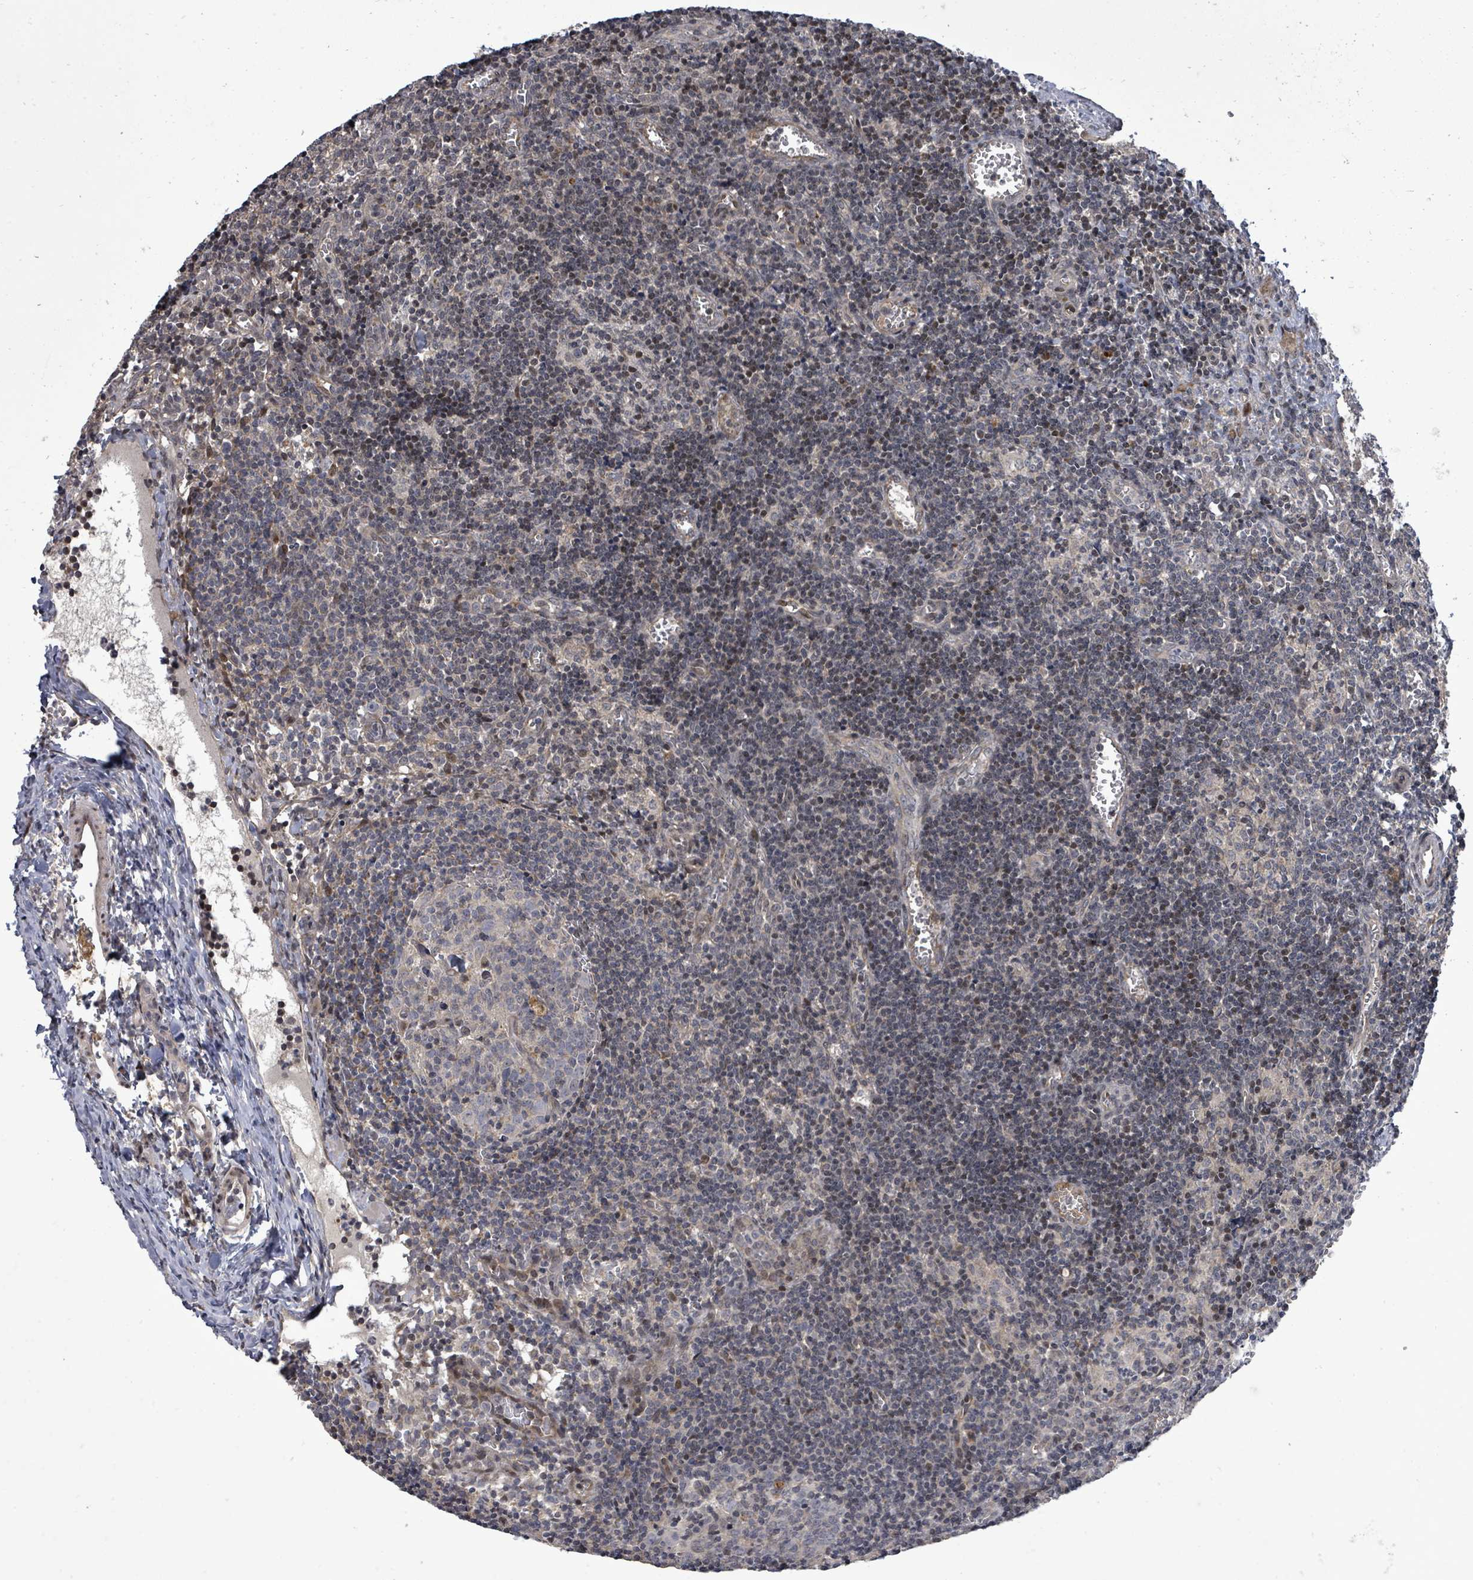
{"staining": {"intensity": "negative", "quantity": "none", "location": "none"}, "tissue": "lymph node", "cell_type": "Germinal center cells", "image_type": "normal", "snomed": [{"axis": "morphology", "description": "Normal tissue, NOS"}, {"axis": "topography", "description": "Lymph node"}], "caption": "IHC histopathology image of unremarkable human lymph node stained for a protein (brown), which reveals no staining in germinal center cells.", "gene": "KRTAP27", "patient": {"sex": "female", "age": 37}}